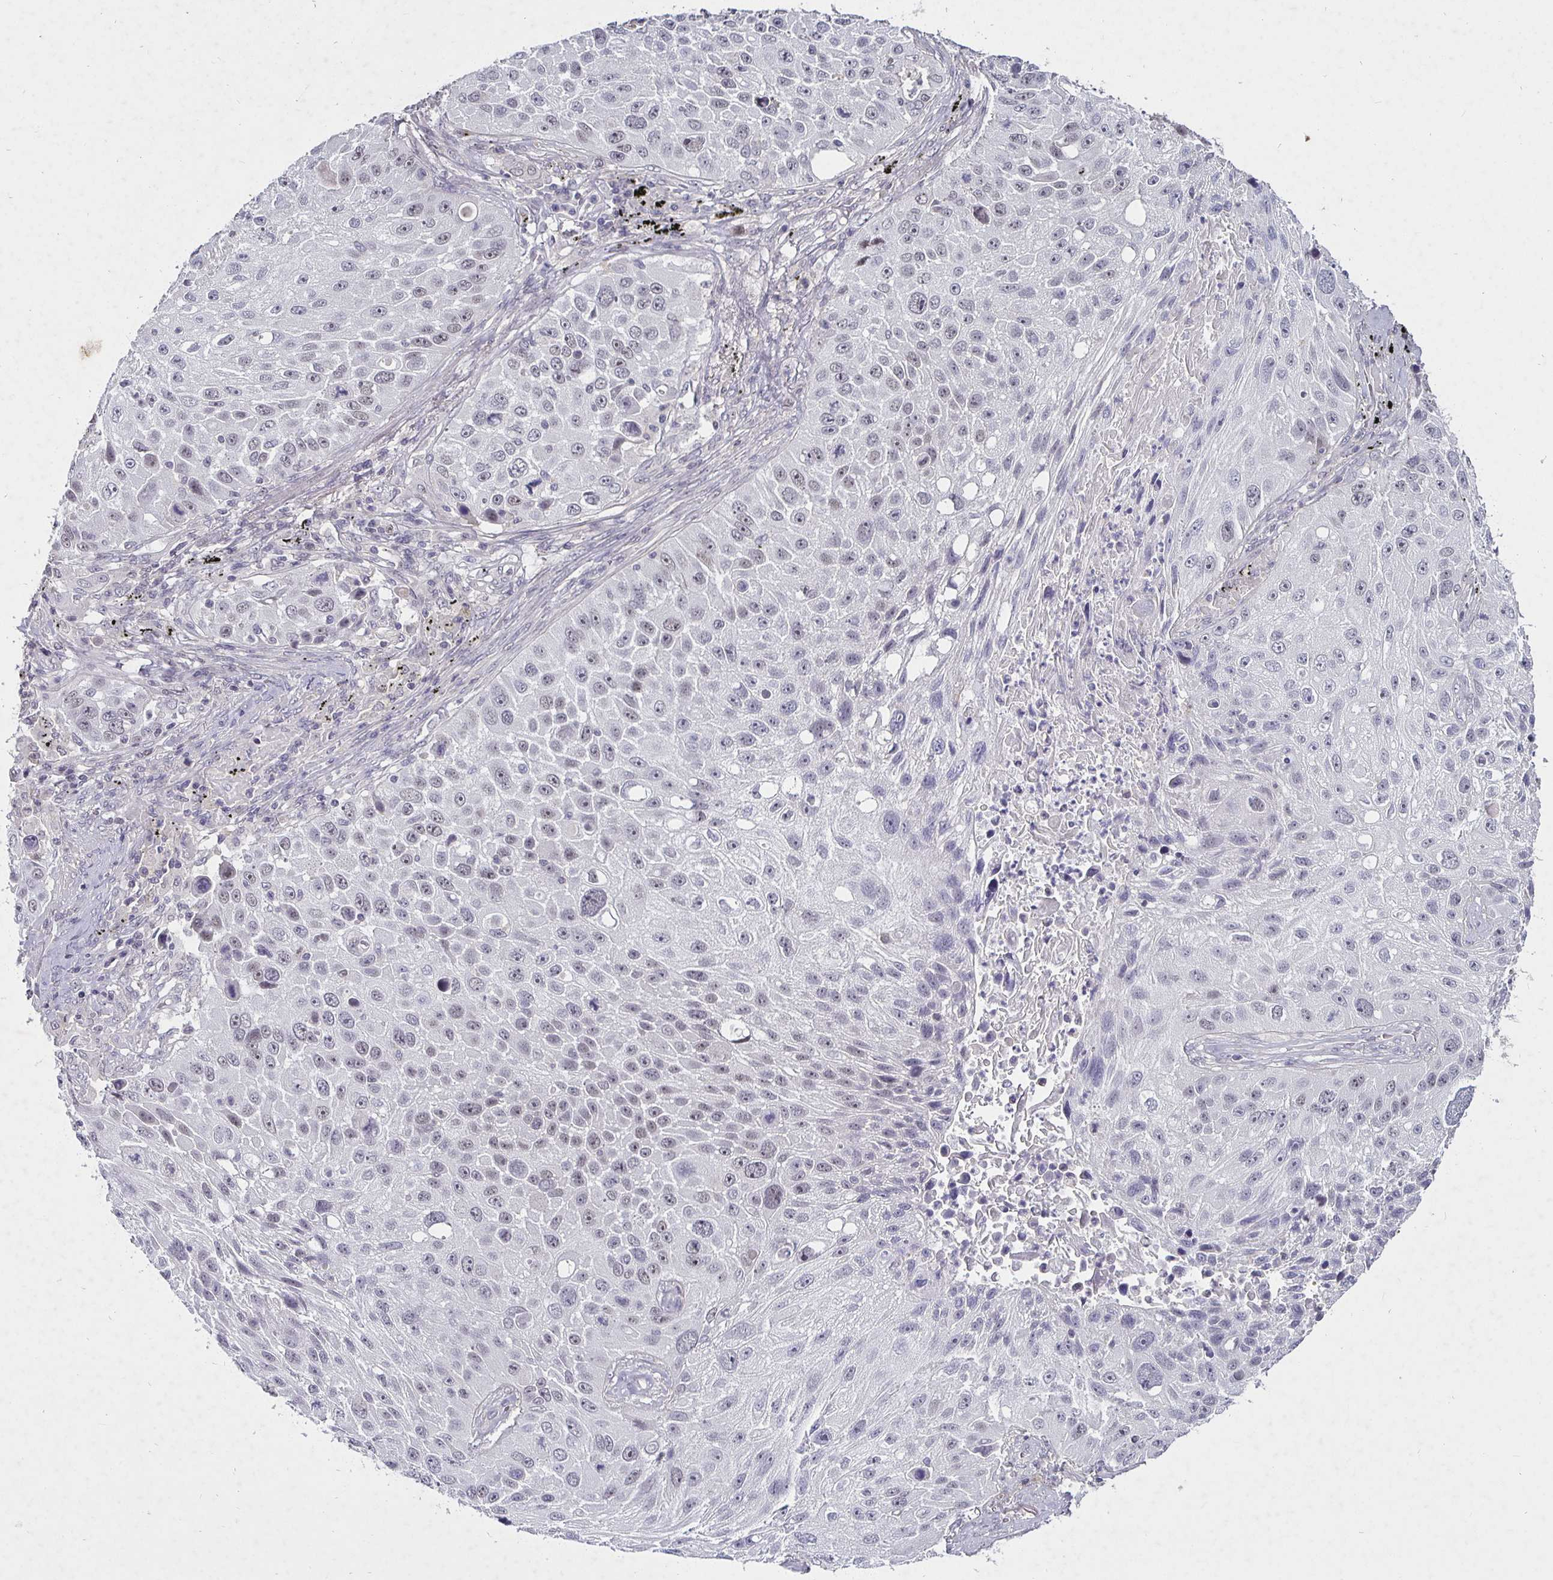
{"staining": {"intensity": "weak", "quantity": "<25%", "location": "nuclear"}, "tissue": "lung cancer", "cell_type": "Tumor cells", "image_type": "cancer", "snomed": [{"axis": "morphology", "description": "Normal morphology"}, {"axis": "morphology", "description": "Squamous cell carcinoma, NOS"}, {"axis": "topography", "description": "Lymph node"}, {"axis": "topography", "description": "Lung"}], "caption": "Lung cancer (squamous cell carcinoma) was stained to show a protein in brown. There is no significant staining in tumor cells. Nuclei are stained in blue.", "gene": "MLH1", "patient": {"sex": "male", "age": 67}}